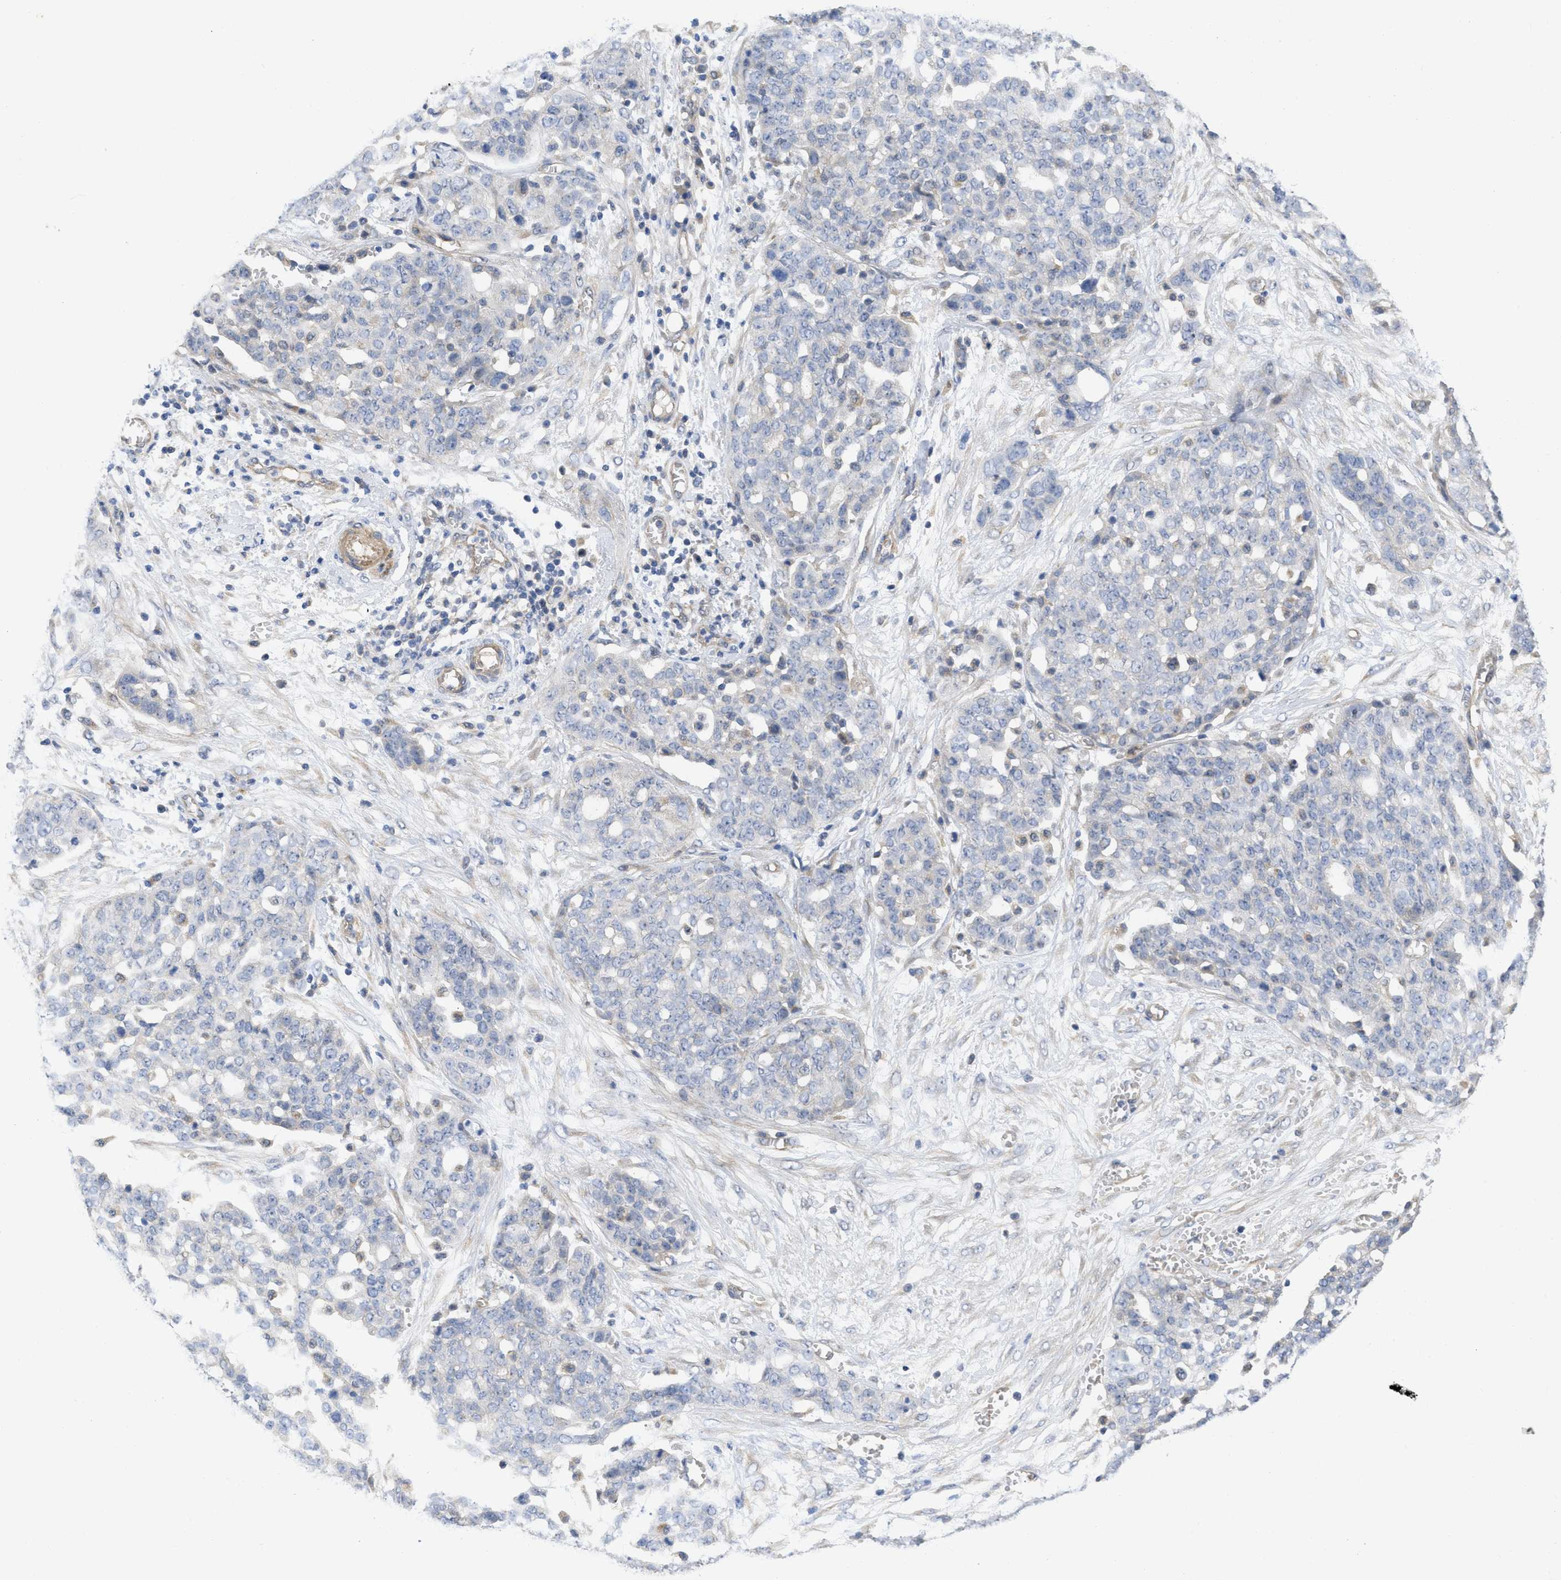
{"staining": {"intensity": "negative", "quantity": "none", "location": "none"}, "tissue": "ovarian cancer", "cell_type": "Tumor cells", "image_type": "cancer", "snomed": [{"axis": "morphology", "description": "Cystadenocarcinoma, serous, NOS"}, {"axis": "topography", "description": "Soft tissue"}, {"axis": "topography", "description": "Ovary"}], "caption": "Serous cystadenocarcinoma (ovarian) was stained to show a protein in brown. There is no significant positivity in tumor cells. (DAB immunohistochemistry visualized using brightfield microscopy, high magnification).", "gene": "ARHGEF26", "patient": {"sex": "female", "age": 57}}